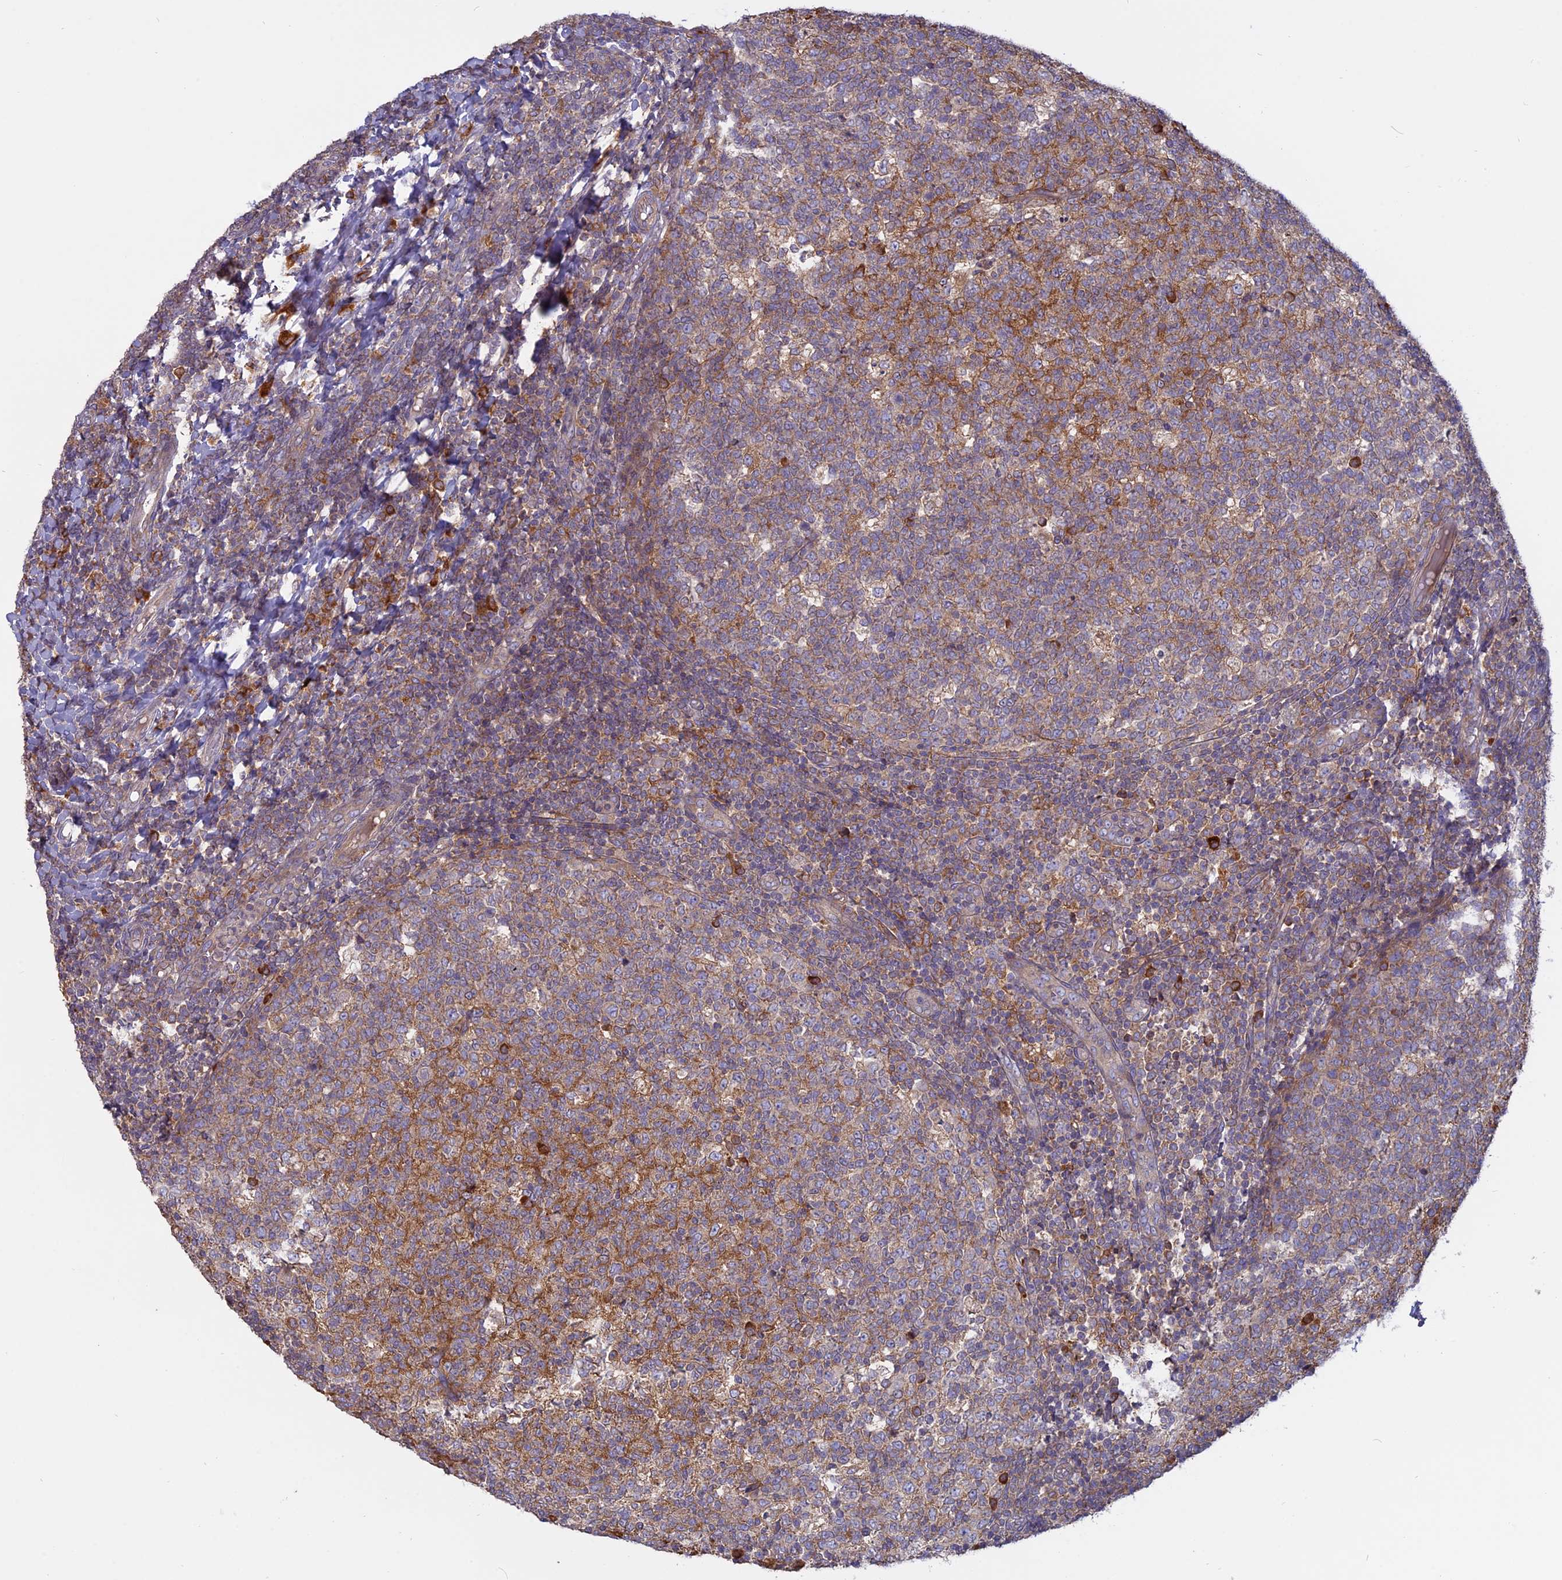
{"staining": {"intensity": "strong", "quantity": "<25%", "location": "cytoplasmic/membranous"}, "tissue": "tonsil", "cell_type": "Germinal center cells", "image_type": "normal", "snomed": [{"axis": "morphology", "description": "Normal tissue, NOS"}, {"axis": "topography", "description": "Tonsil"}], "caption": "Immunohistochemical staining of normal tonsil displays <25% levels of strong cytoplasmic/membranous protein expression in approximately <25% of germinal center cells.", "gene": "TMEM208", "patient": {"sex": "female", "age": 19}}